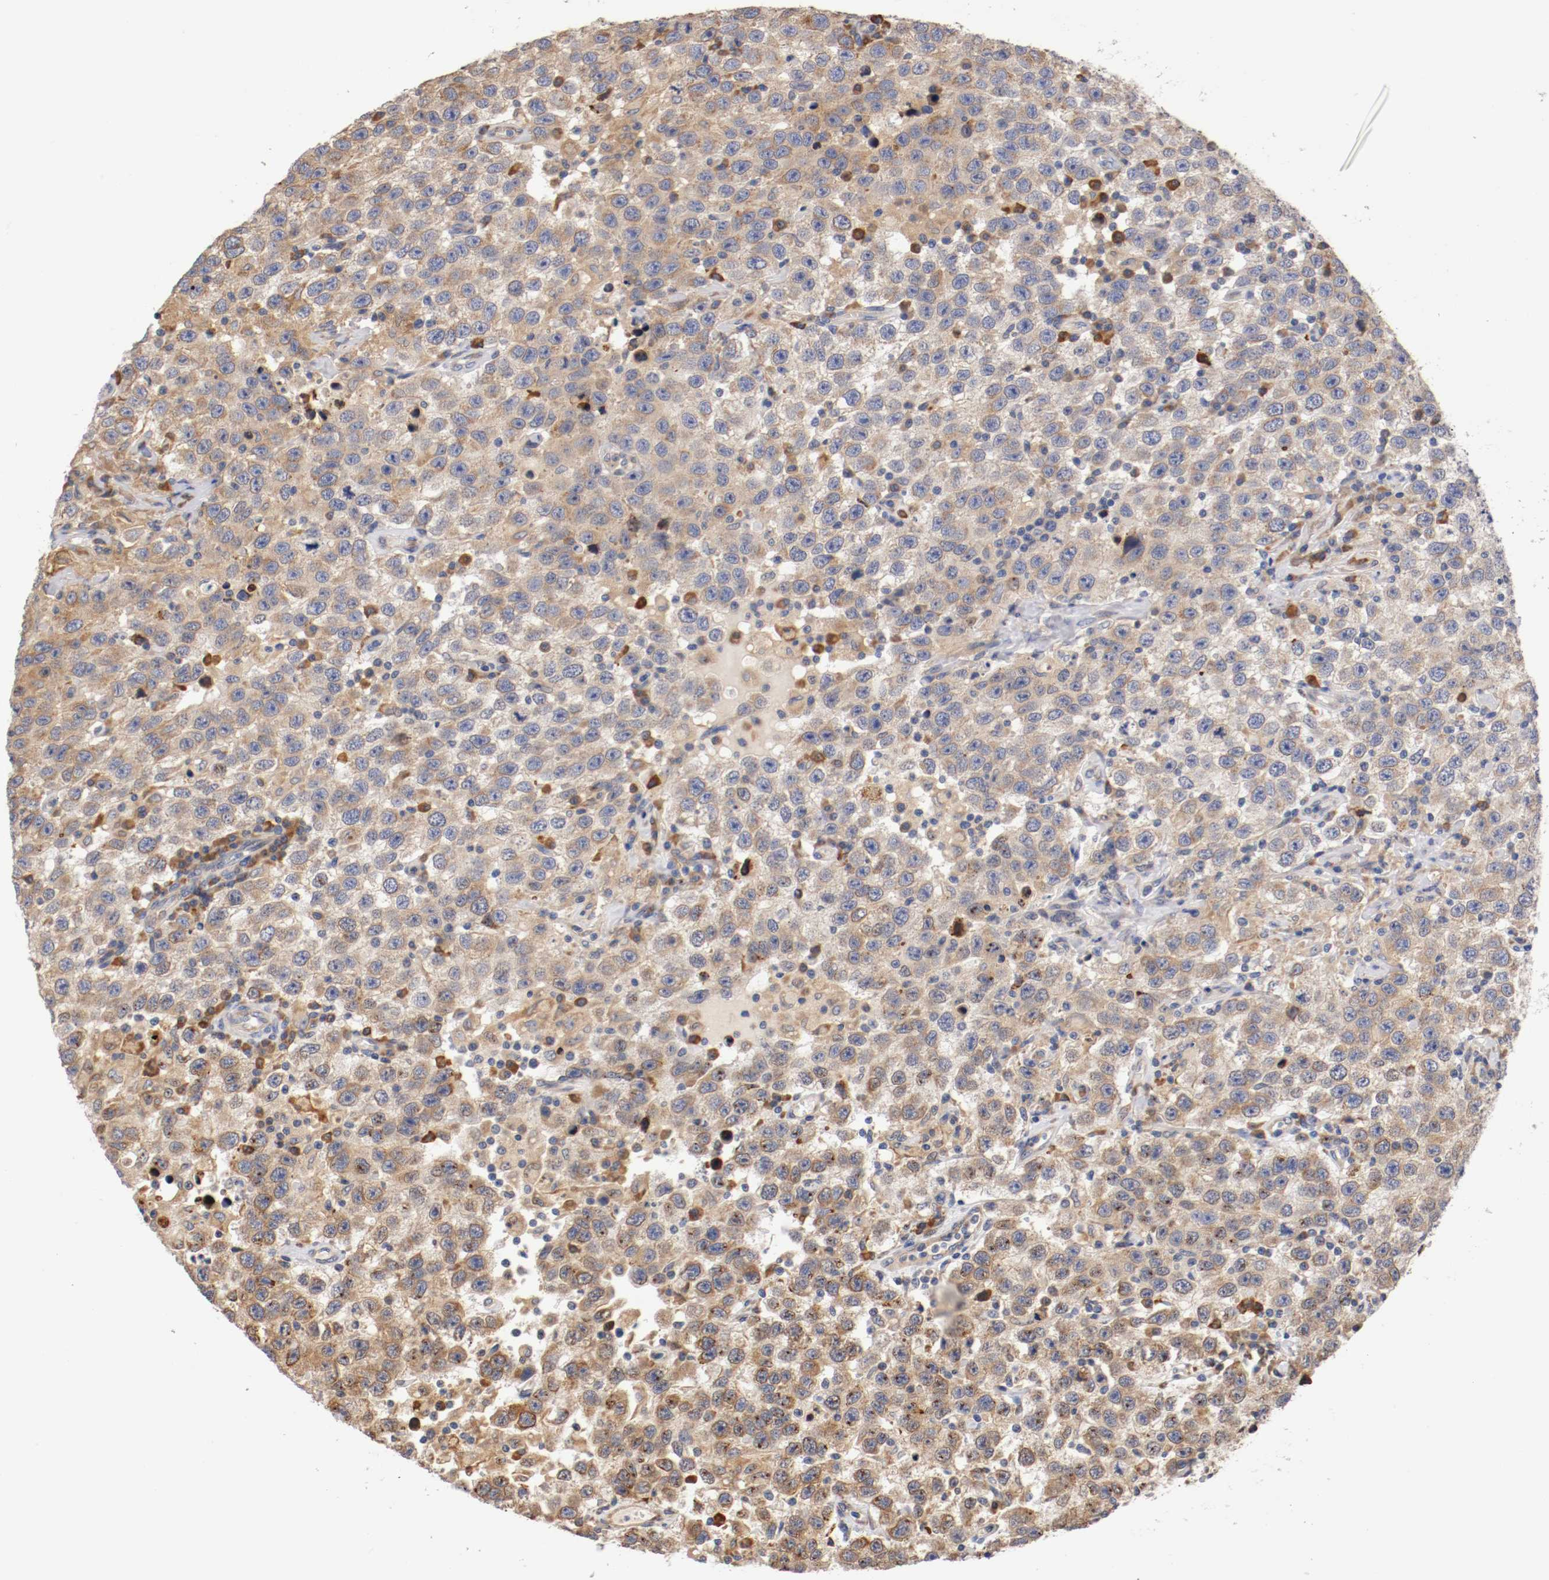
{"staining": {"intensity": "moderate", "quantity": ">75%", "location": "cytoplasmic/membranous"}, "tissue": "testis cancer", "cell_type": "Tumor cells", "image_type": "cancer", "snomed": [{"axis": "morphology", "description": "Seminoma, NOS"}, {"axis": "topography", "description": "Testis"}], "caption": "Moderate cytoplasmic/membranous staining is seen in approximately >75% of tumor cells in testis cancer (seminoma).", "gene": "TNFSF13", "patient": {"sex": "male", "age": 41}}